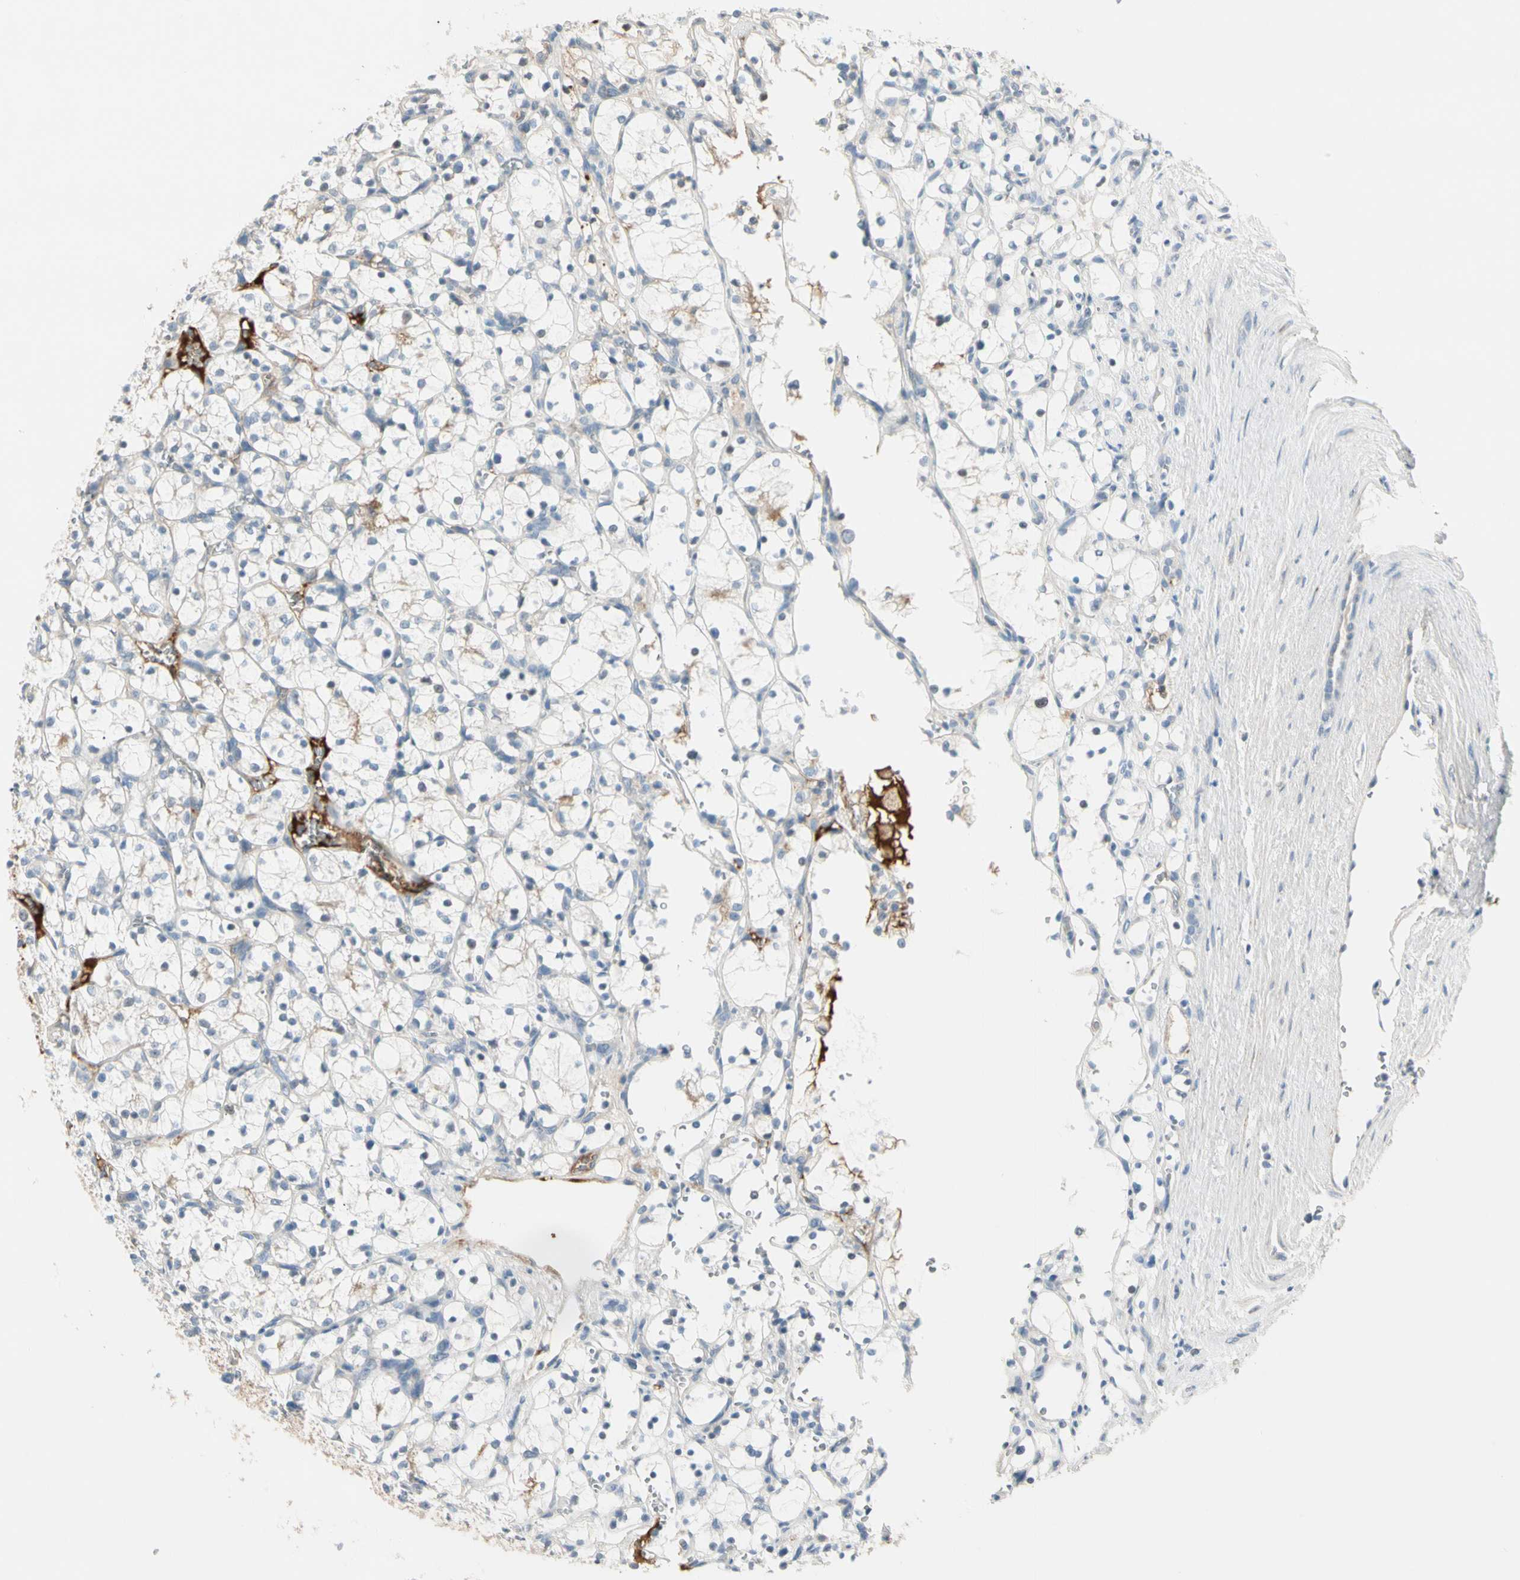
{"staining": {"intensity": "negative", "quantity": "none", "location": "none"}, "tissue": "renal cancer", "cell_type": "Tumor cells", "image_type": "cancer", "snomed": [{"axis": "morphology", "description": "Adenocarcinoma, NOS"}, {"axis": "topography", "description": "Kidney"}], "caption": "Immunohistochemistry (IHC) photomicrograph of human renal adenocarcinoma stained for a protein (brown), which shows no expression in tumor cells.", "gene": "SERPIND1", "patient": {"sex": "female", "age": 69}}